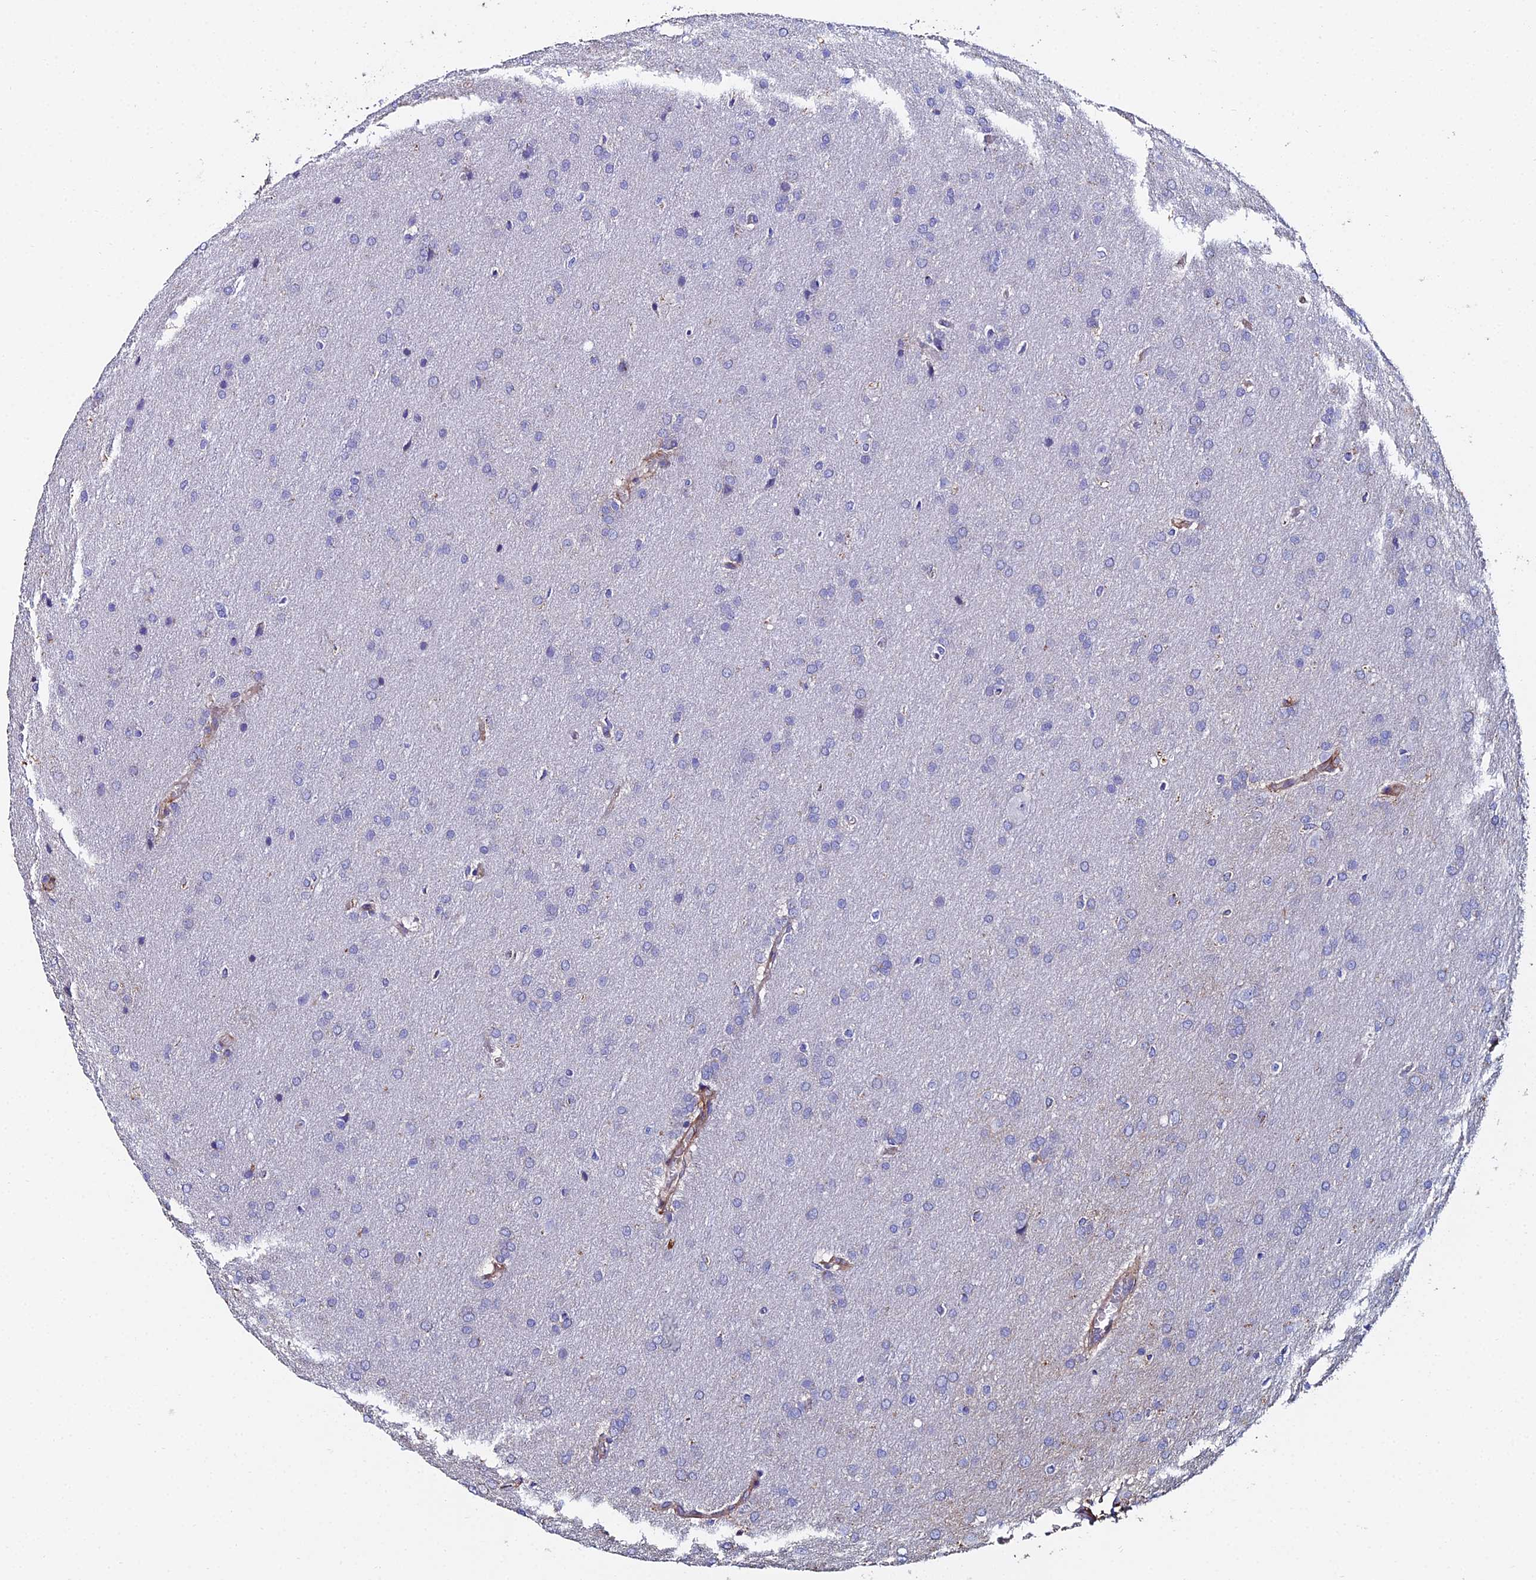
{"staining": {"intensity": "negative", "quantity": "none", "location": "none"}, "tissue": "glioma", "cell_type": "Tumor cells", "image_type": "cancer", "snomed": [{"axis": "morphology", "description": "Glioma, malignant, Low grade"}, {"axis": "topography", "description": "Brain"}], "caption": "Tumor cells are negative for protein expression in human malignant glioma (low-grade).", "gene": "C6", "patient": {"sex": "female", "age": 32}}